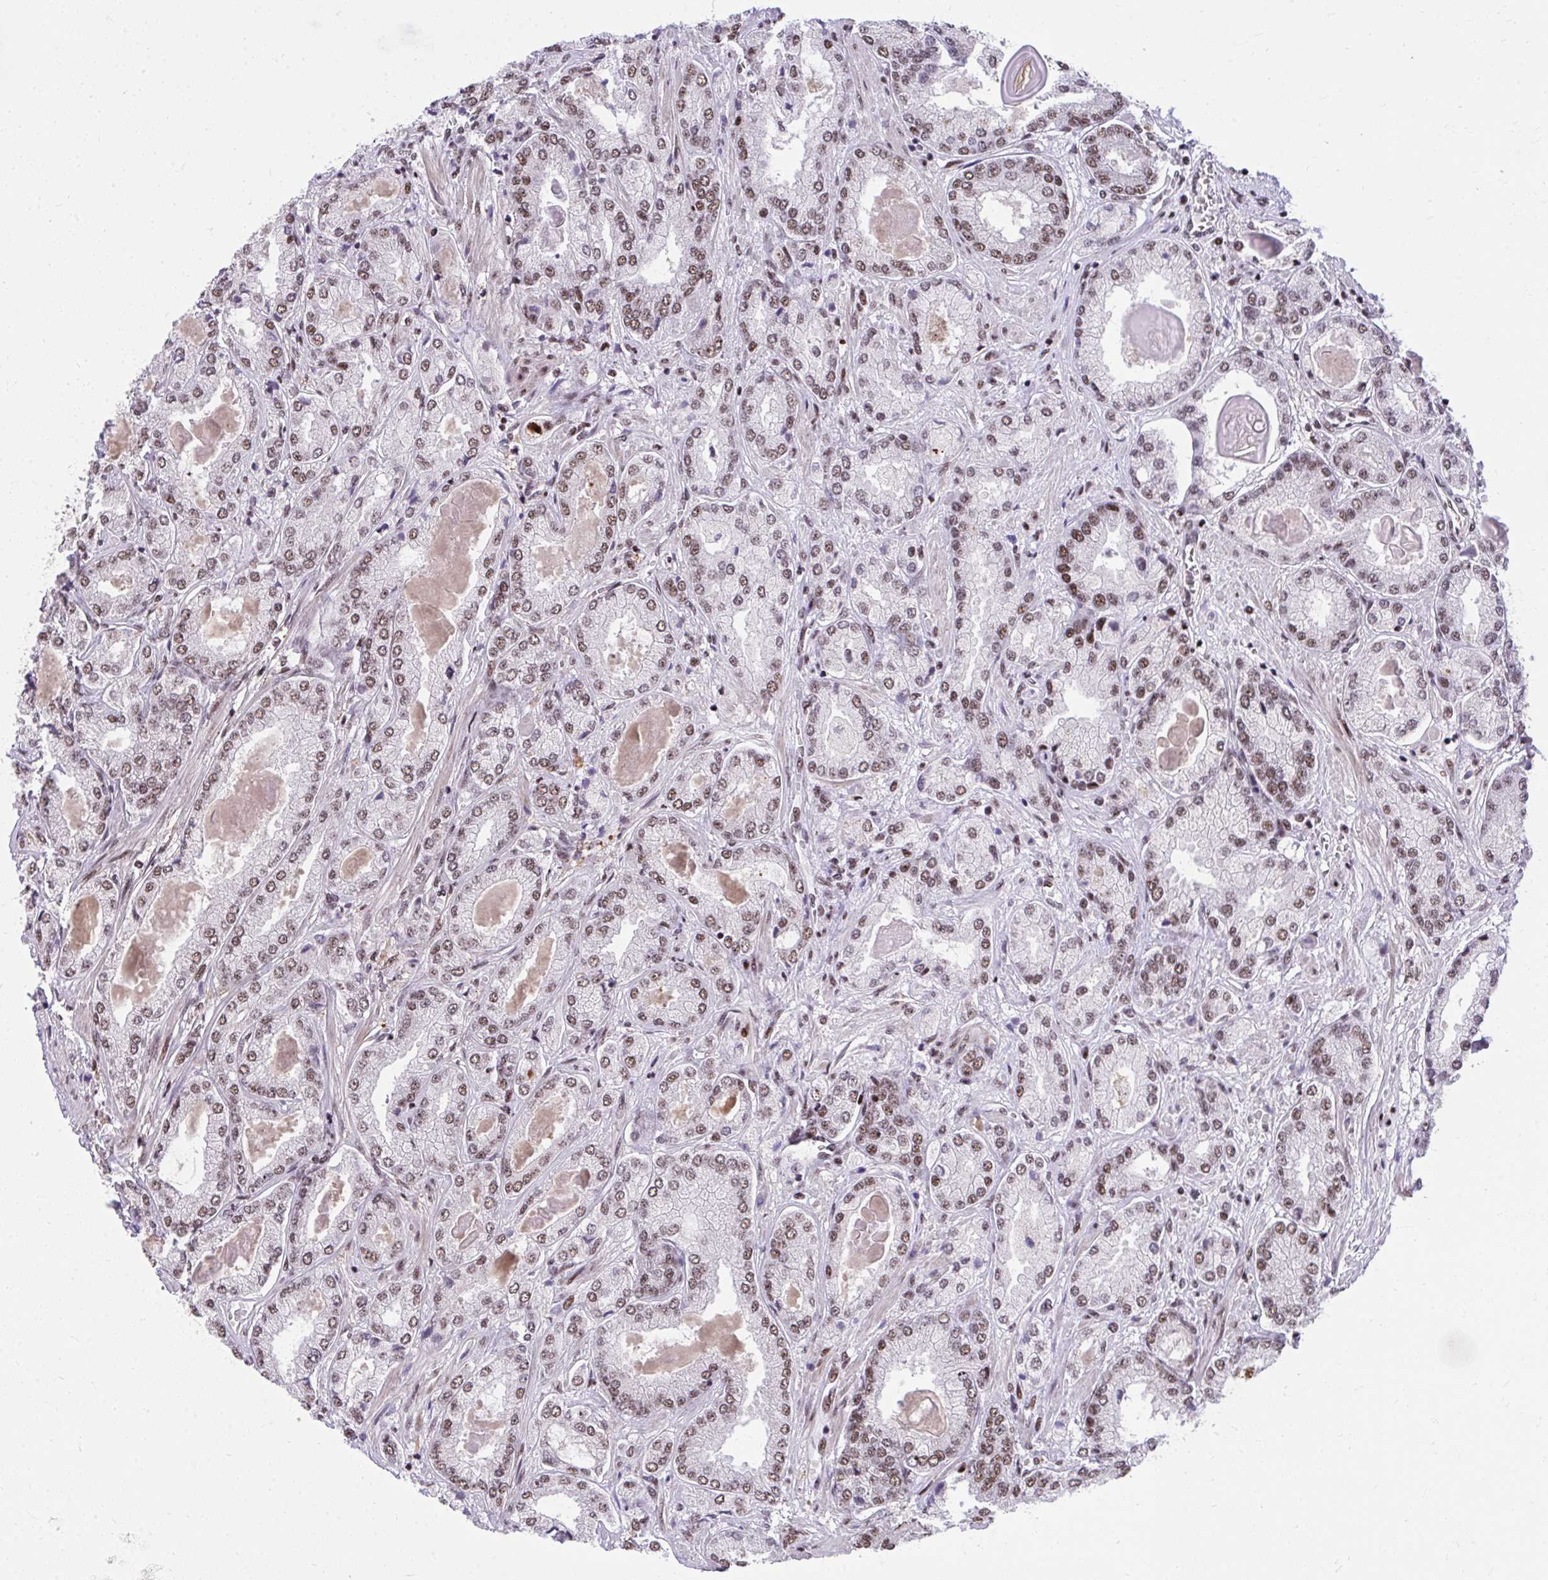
{"staining": {"intensity": "moderate", "quantity": ">75%", "location": "nuclear"}, "tissue": "prostate cancer", "cell_type": "Tumor cells", "image_type": "cancer", "snomed": [{"axis": "morphology", "description": "Adenocarcinoma, High grade"}, {"axis": "topography", "description": "Prostate"}], "caption": "Prostate cancer was stained to show a protein in brown. There is medium levels of moderate nuclear staining in about >75% of tumor cells.", "gene": "SYNE4", "patient": {"sex": "male", "age": 68}}